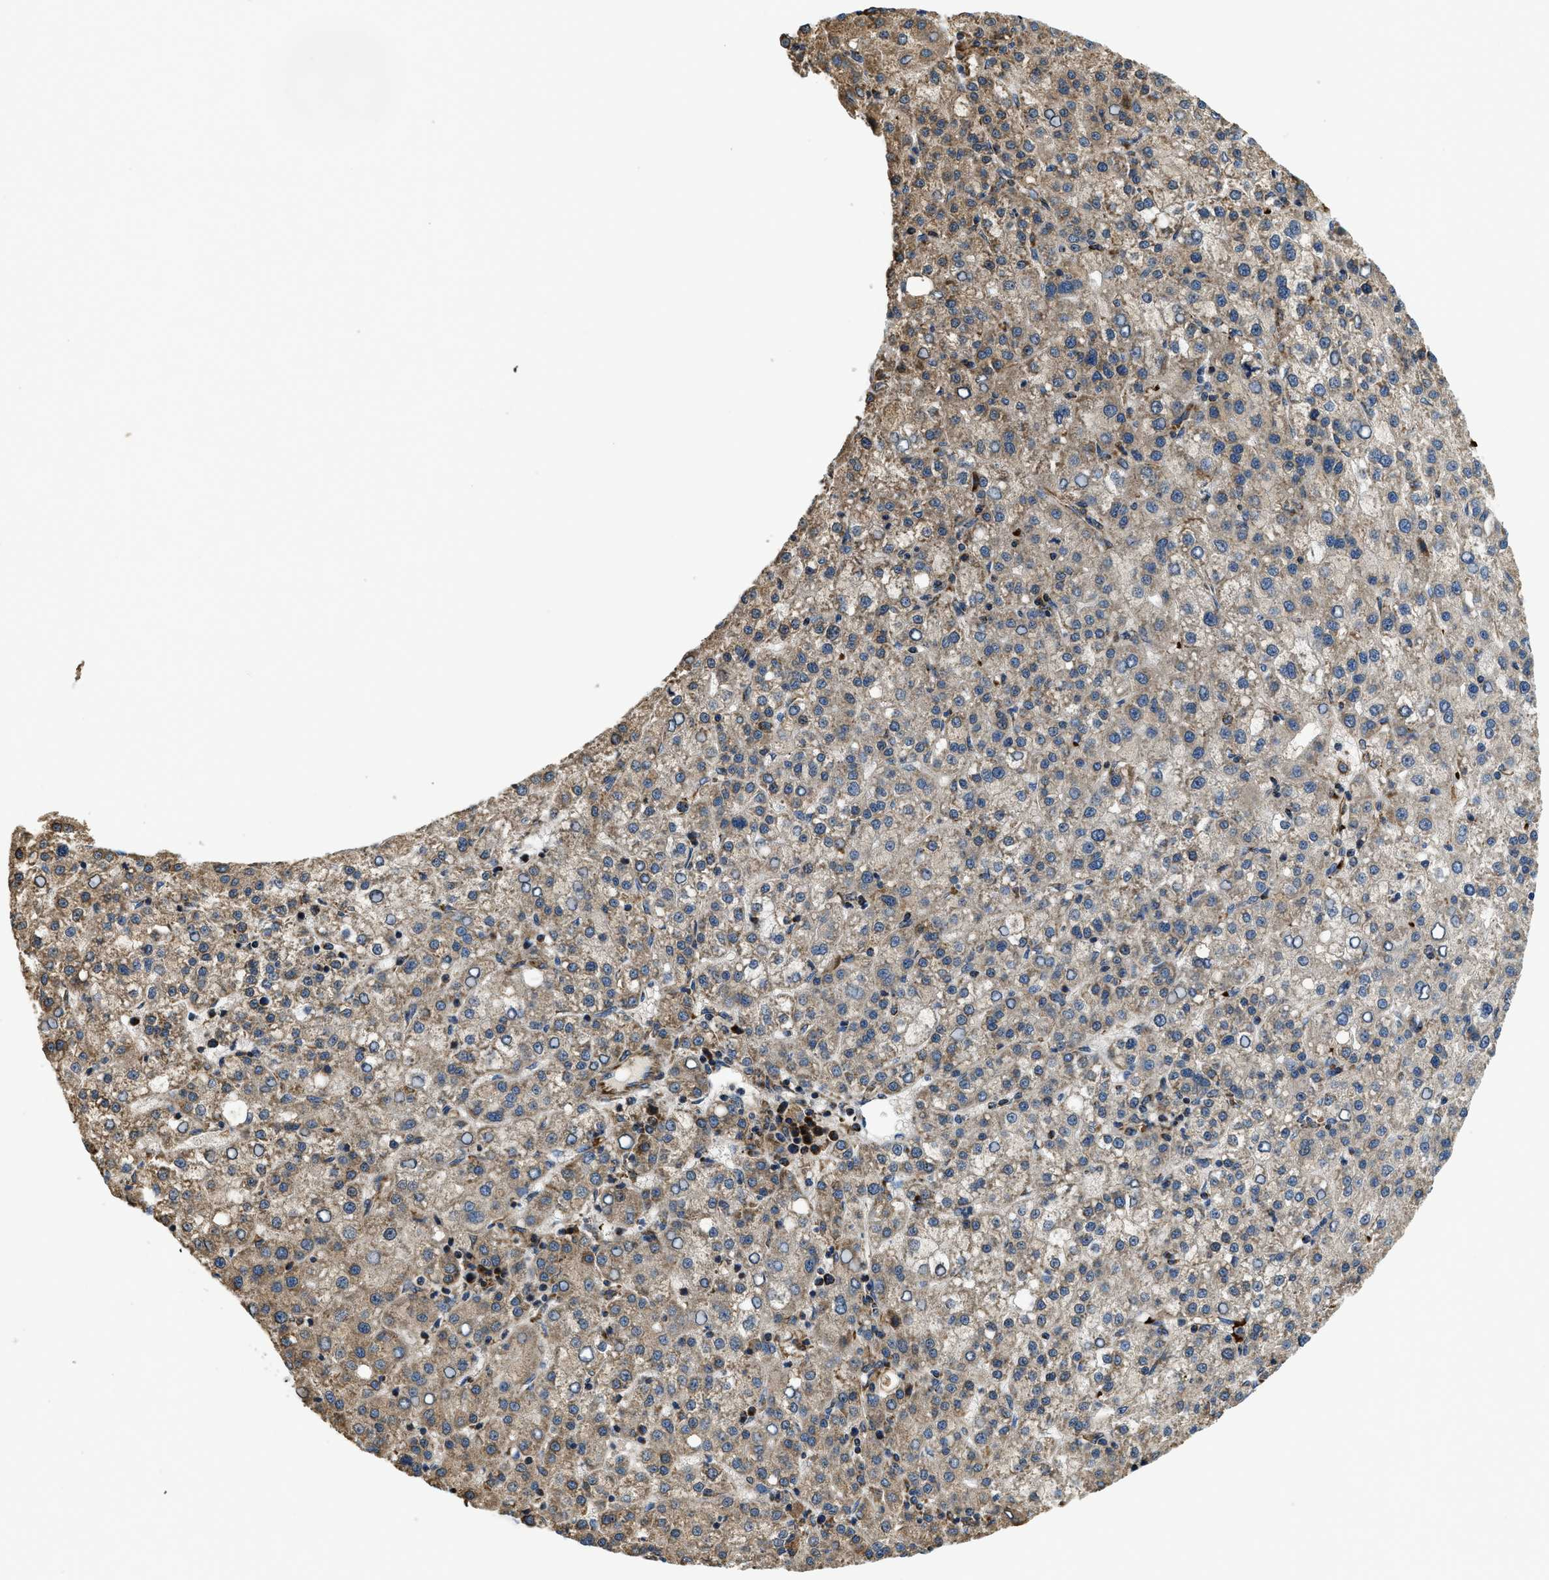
{"staining": {"intensity": "moderate", "quantity": "<25%", "location": "cytoplasmic/membranous"}, "tissue": "liver cancer", "cell_type": "Tumor cells", "image_type": "cancer", "snomed": [{"axis": "morphology", "description": "Carcinoma, Hepatocellular, NOS"}, {"axis": "topography", "description": "Liver"}], "caption": "Protein analysis of liver hepatocellular carcinoma tissue exhibits moderate cytoplasmic/membranous positivity in approximately <25% of tumor cells.", "gene": "CSPG4", "patient": {"sex": "female", "age": 58}}